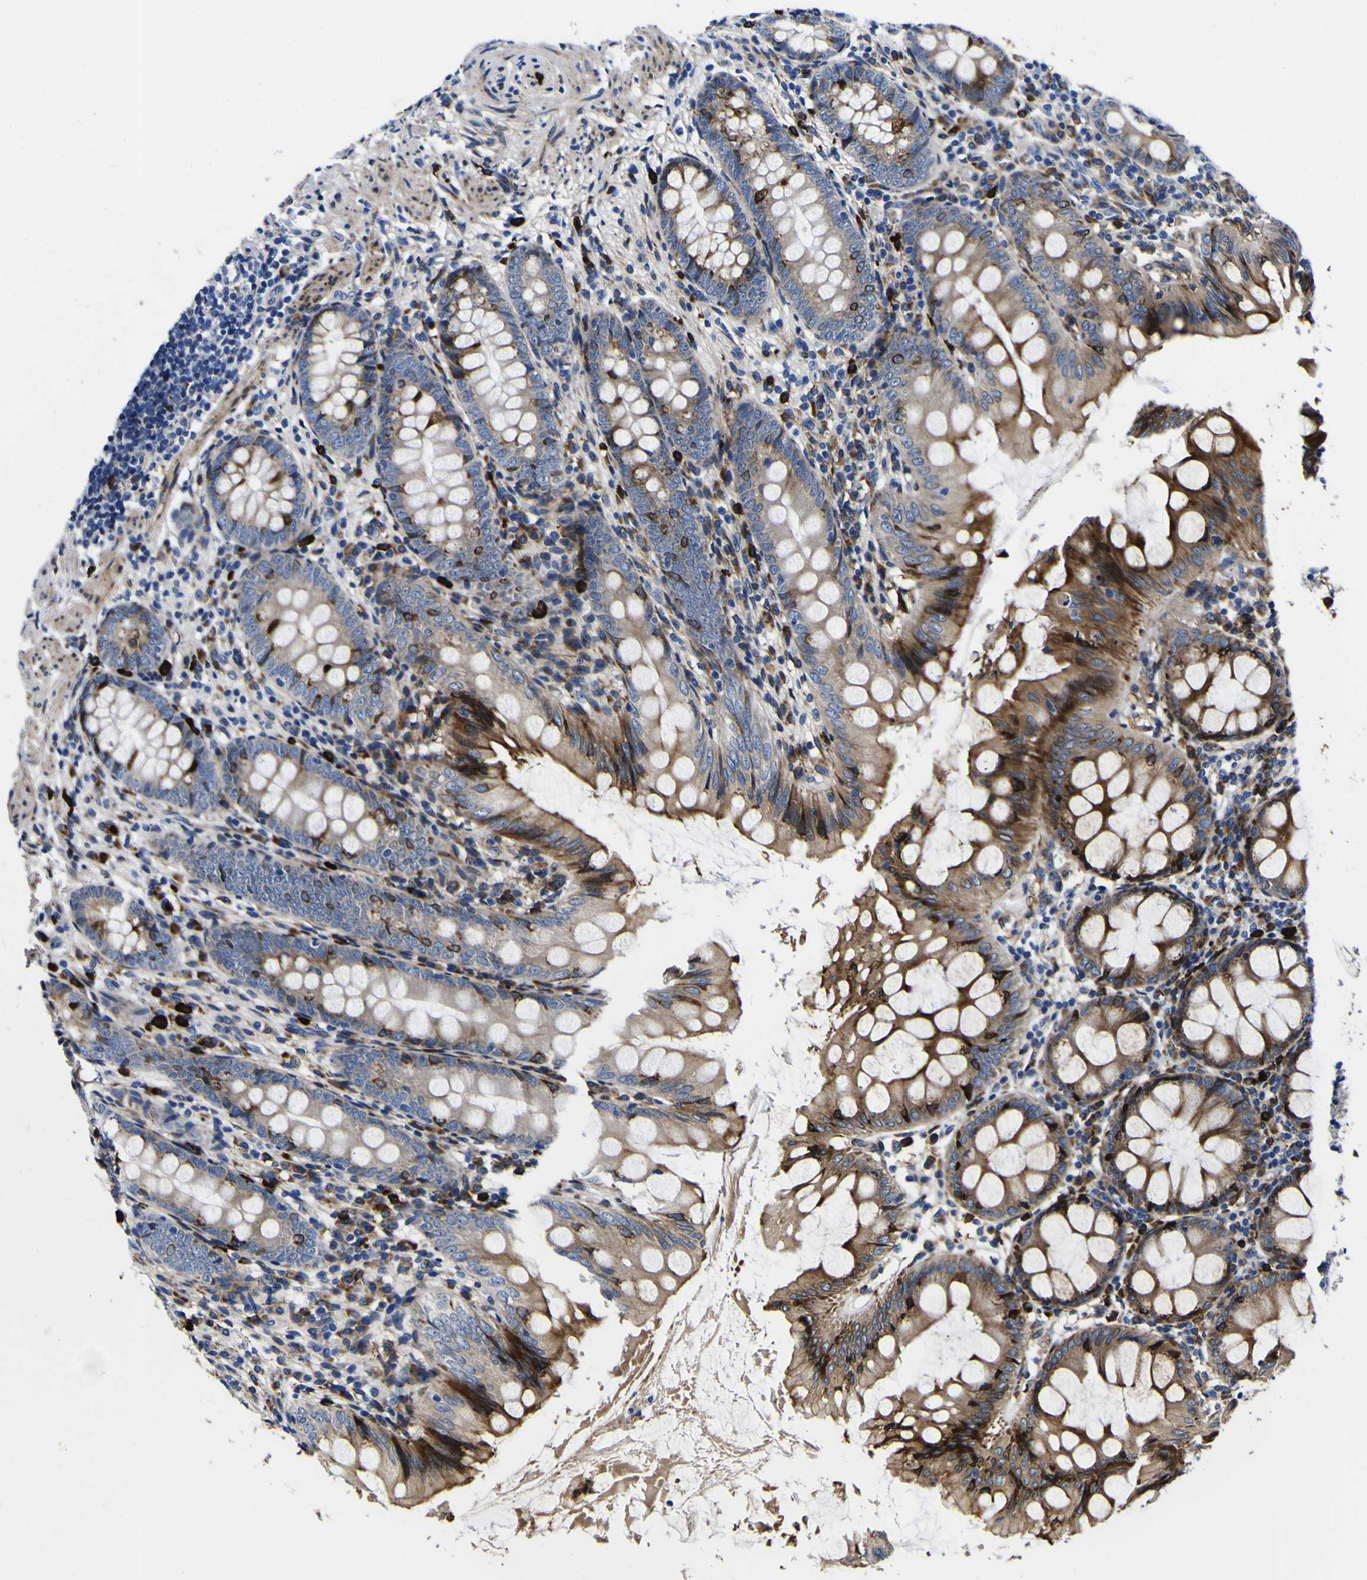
{"staining": {"intensity": "strong", "quantity": "25%-75%", "location": "cytoplasmic/membranous"}, "tissue": "appendix", "cell_type": "Glandular cells", "image_type": "normal", "snomed": [{"axis": "morphology", "description": "Normal tissue, NOS"}, {"axis": "topography", "description": "Appendix"}], "caption": "The histopathology image exhibits a brown stain indicating the presence of a protein in the cytoplasmic/membranous of glandular cells in appendix. (brown staining indicates protein expression, while blue staining denotes nuclei).", "gene": "SCD", "patient": {"sex": "female", "age": 77}}